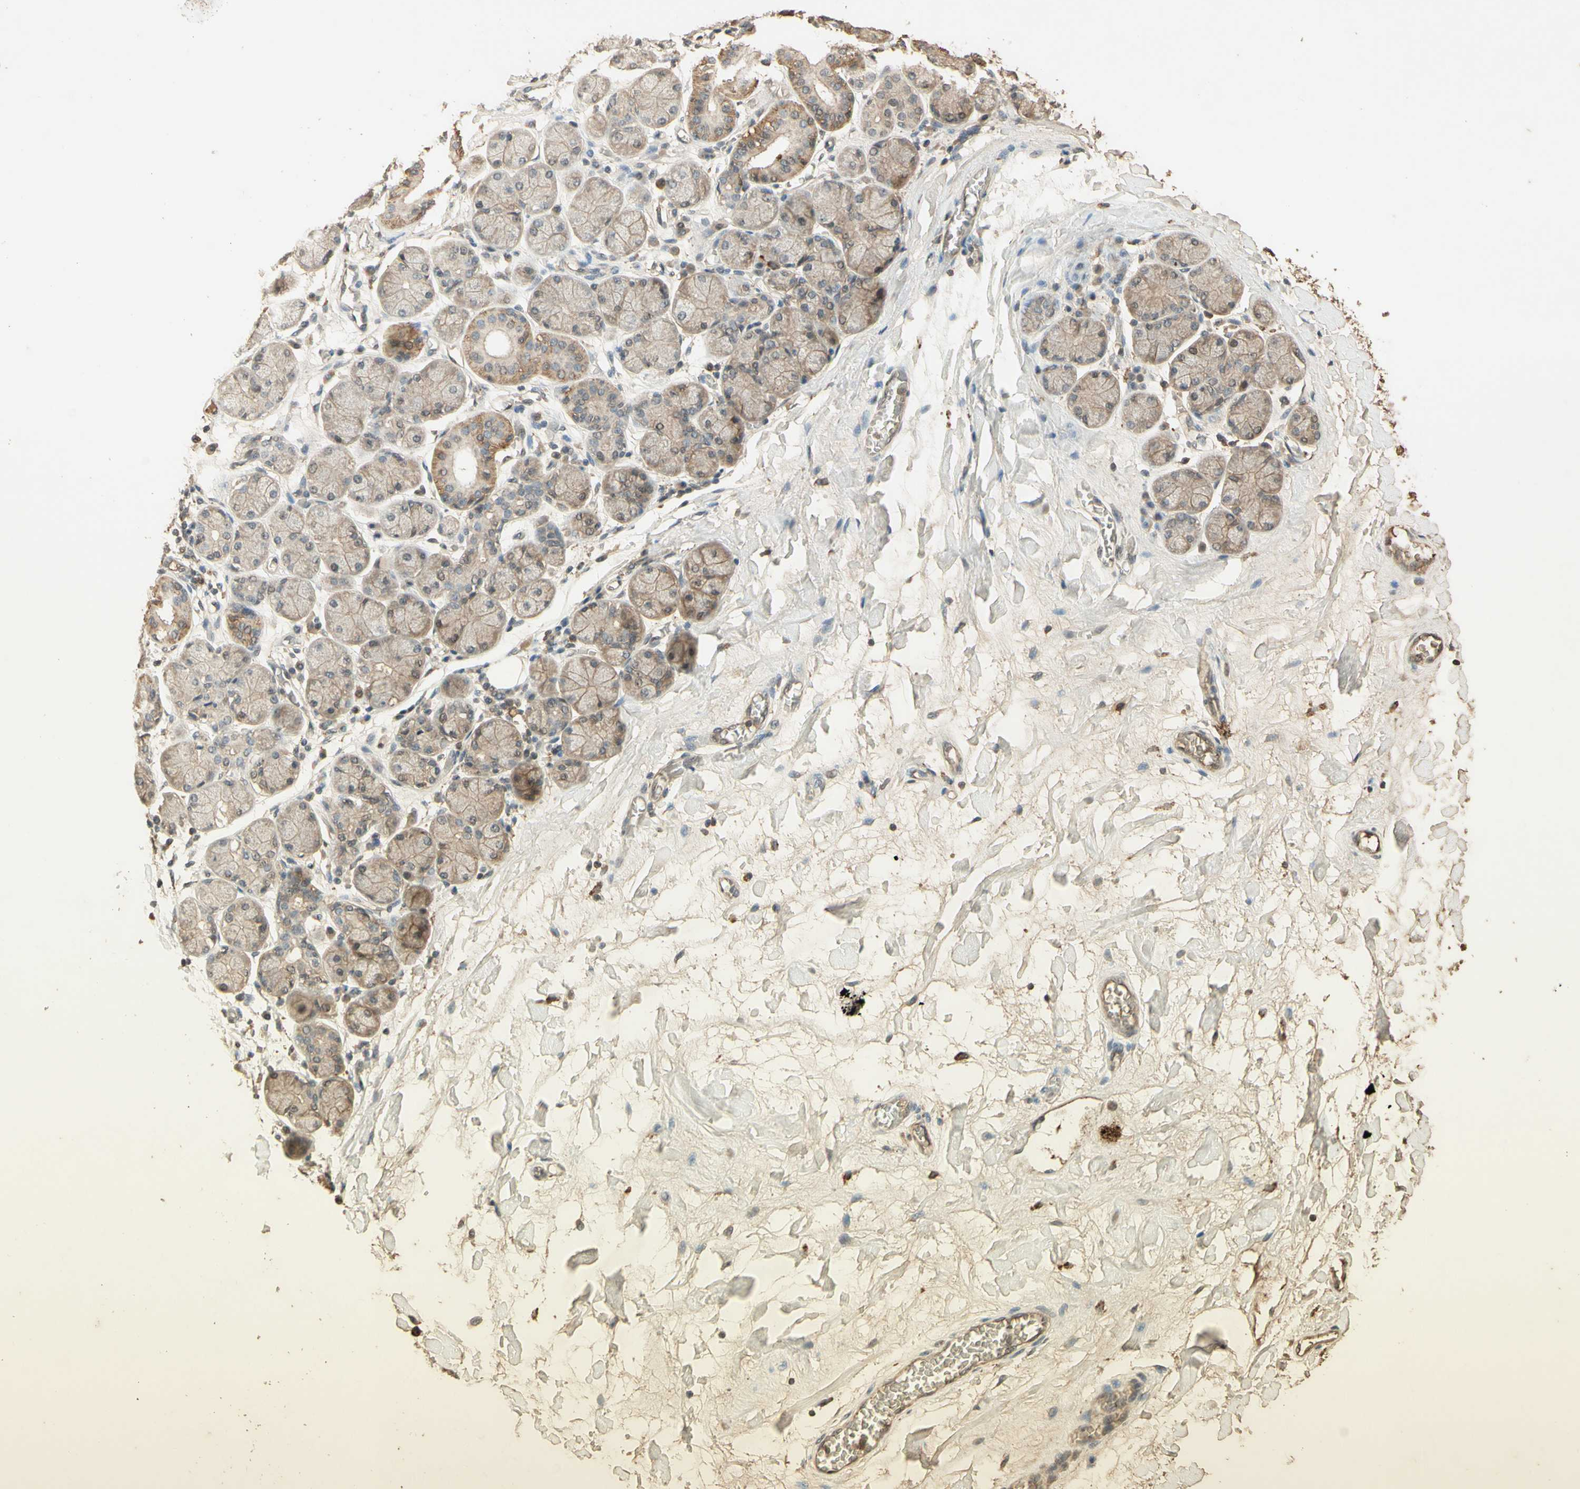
{"staining": {"intensity": "moderate", "quantity": ">75%", "location": "cytoplasmic/membranous"}, "tissue": "salivary gland", "cell_type": "Glandular cells", "image_type": "normal", "snomed": [{"axis": "morphology", "description": "Normal tissue, NOS"}, {"axis": "topography", "description": "Salivary gland"}], "caption": "Immunohistochemical staining of benign salivary gland exhibits medium levels of moderate cytoplasmic/membranous staining in approximately >75% of glandular cells. (Stains: DAB (3,3'-diaminobenzidine) in brown, nuclei in blue, Microscopy: brightfield microscopy at high magnification).", "gene": "SMAD9", "patient": {"sex": "female", "age": 24}}